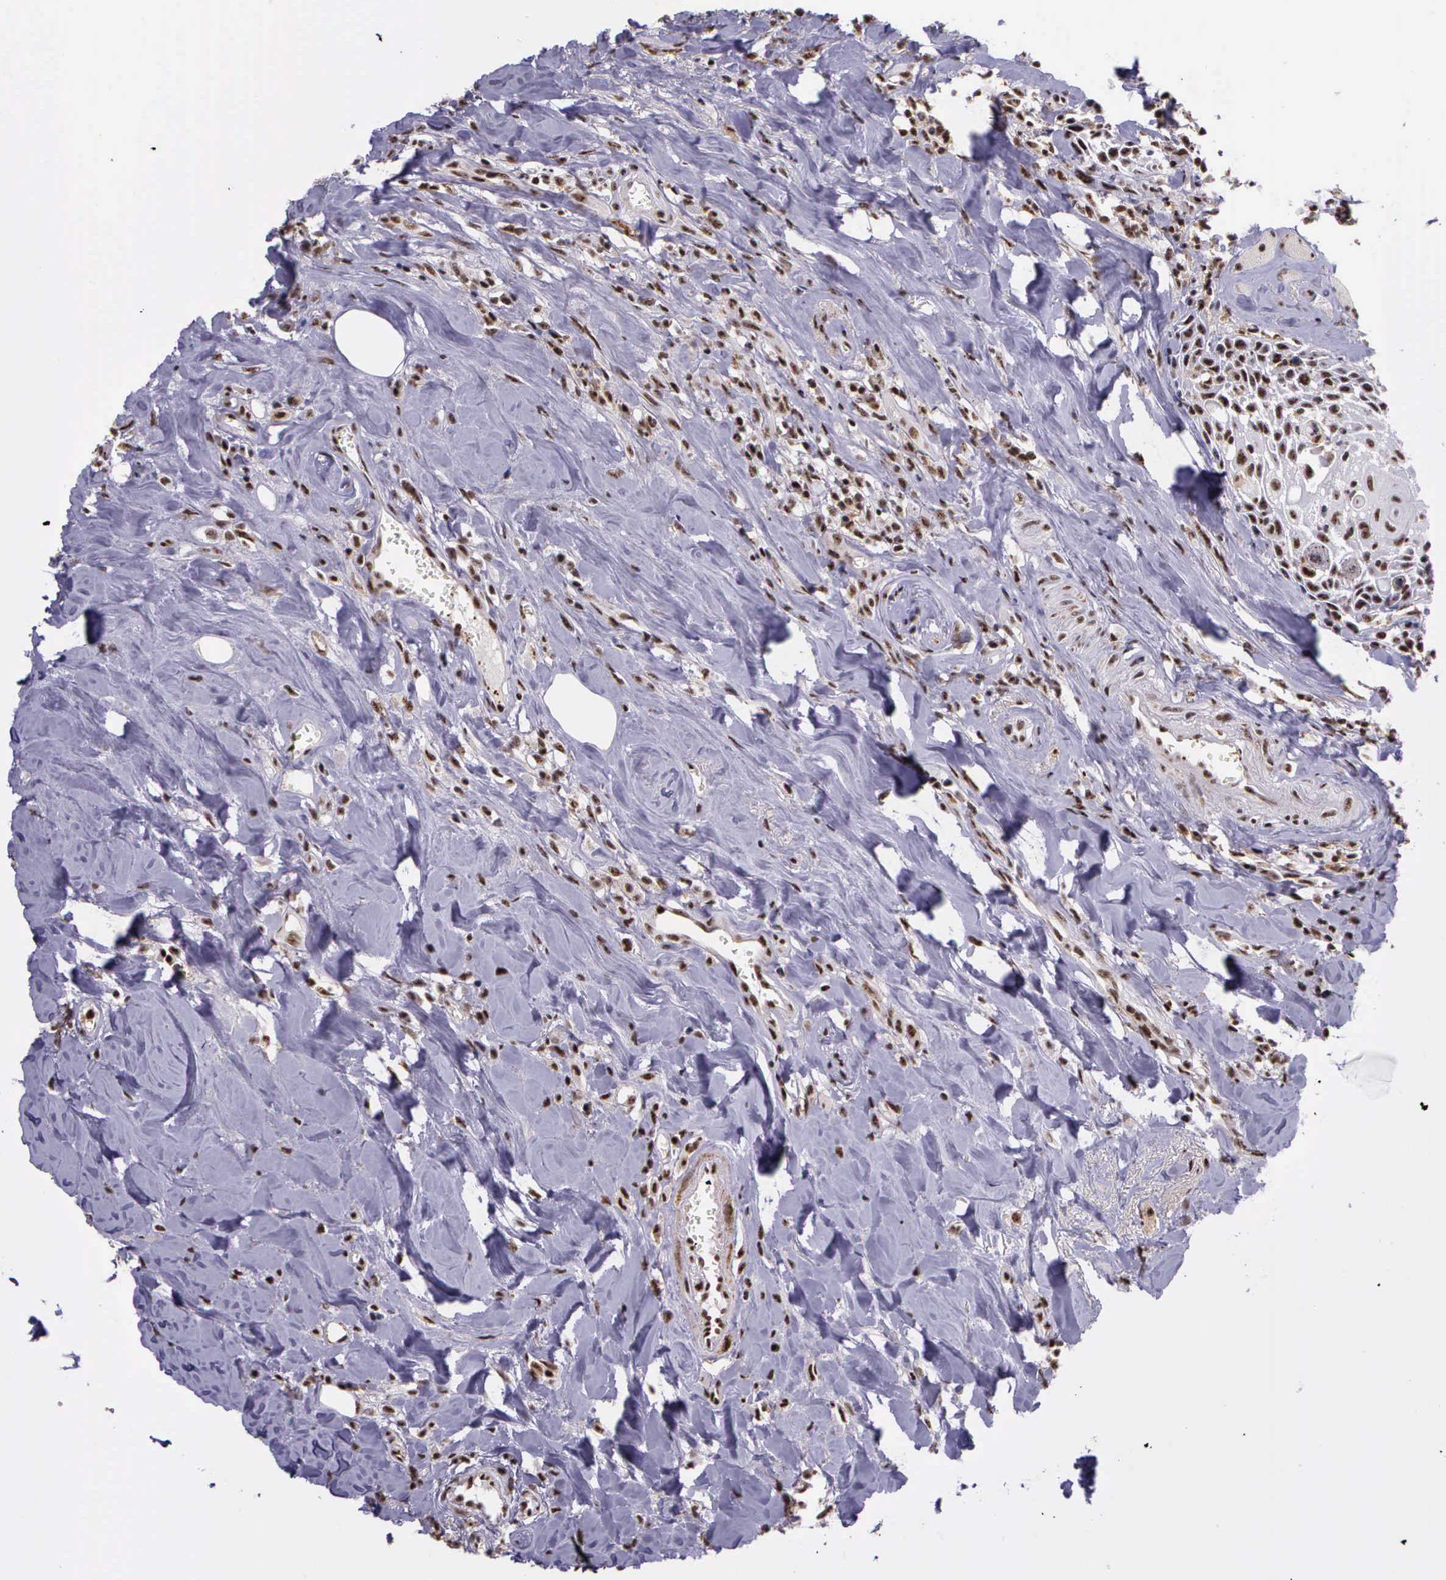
{"staining": {"intensity": "weak", "quantity": ">75%", "location": "nuclear"}, "tissue": "head and neck cancer", "cell_type": "Tumor cells", "image_type": "cancer", "snomed": [{"axis": "morphology", "description": "Squamous cell carcinoma, NOS"}, {"axis": "topography", "description": "Oral tissue"}, {"axis": "topography", "description": "Head-Neck"}], "caption": "A brown stain highlights weak nuclear staining of a protein in human head and neck squamous cell carcinoma tumor cells.", "gene": "FAM47A", "patient": {"sex": "female", "age": 82}}